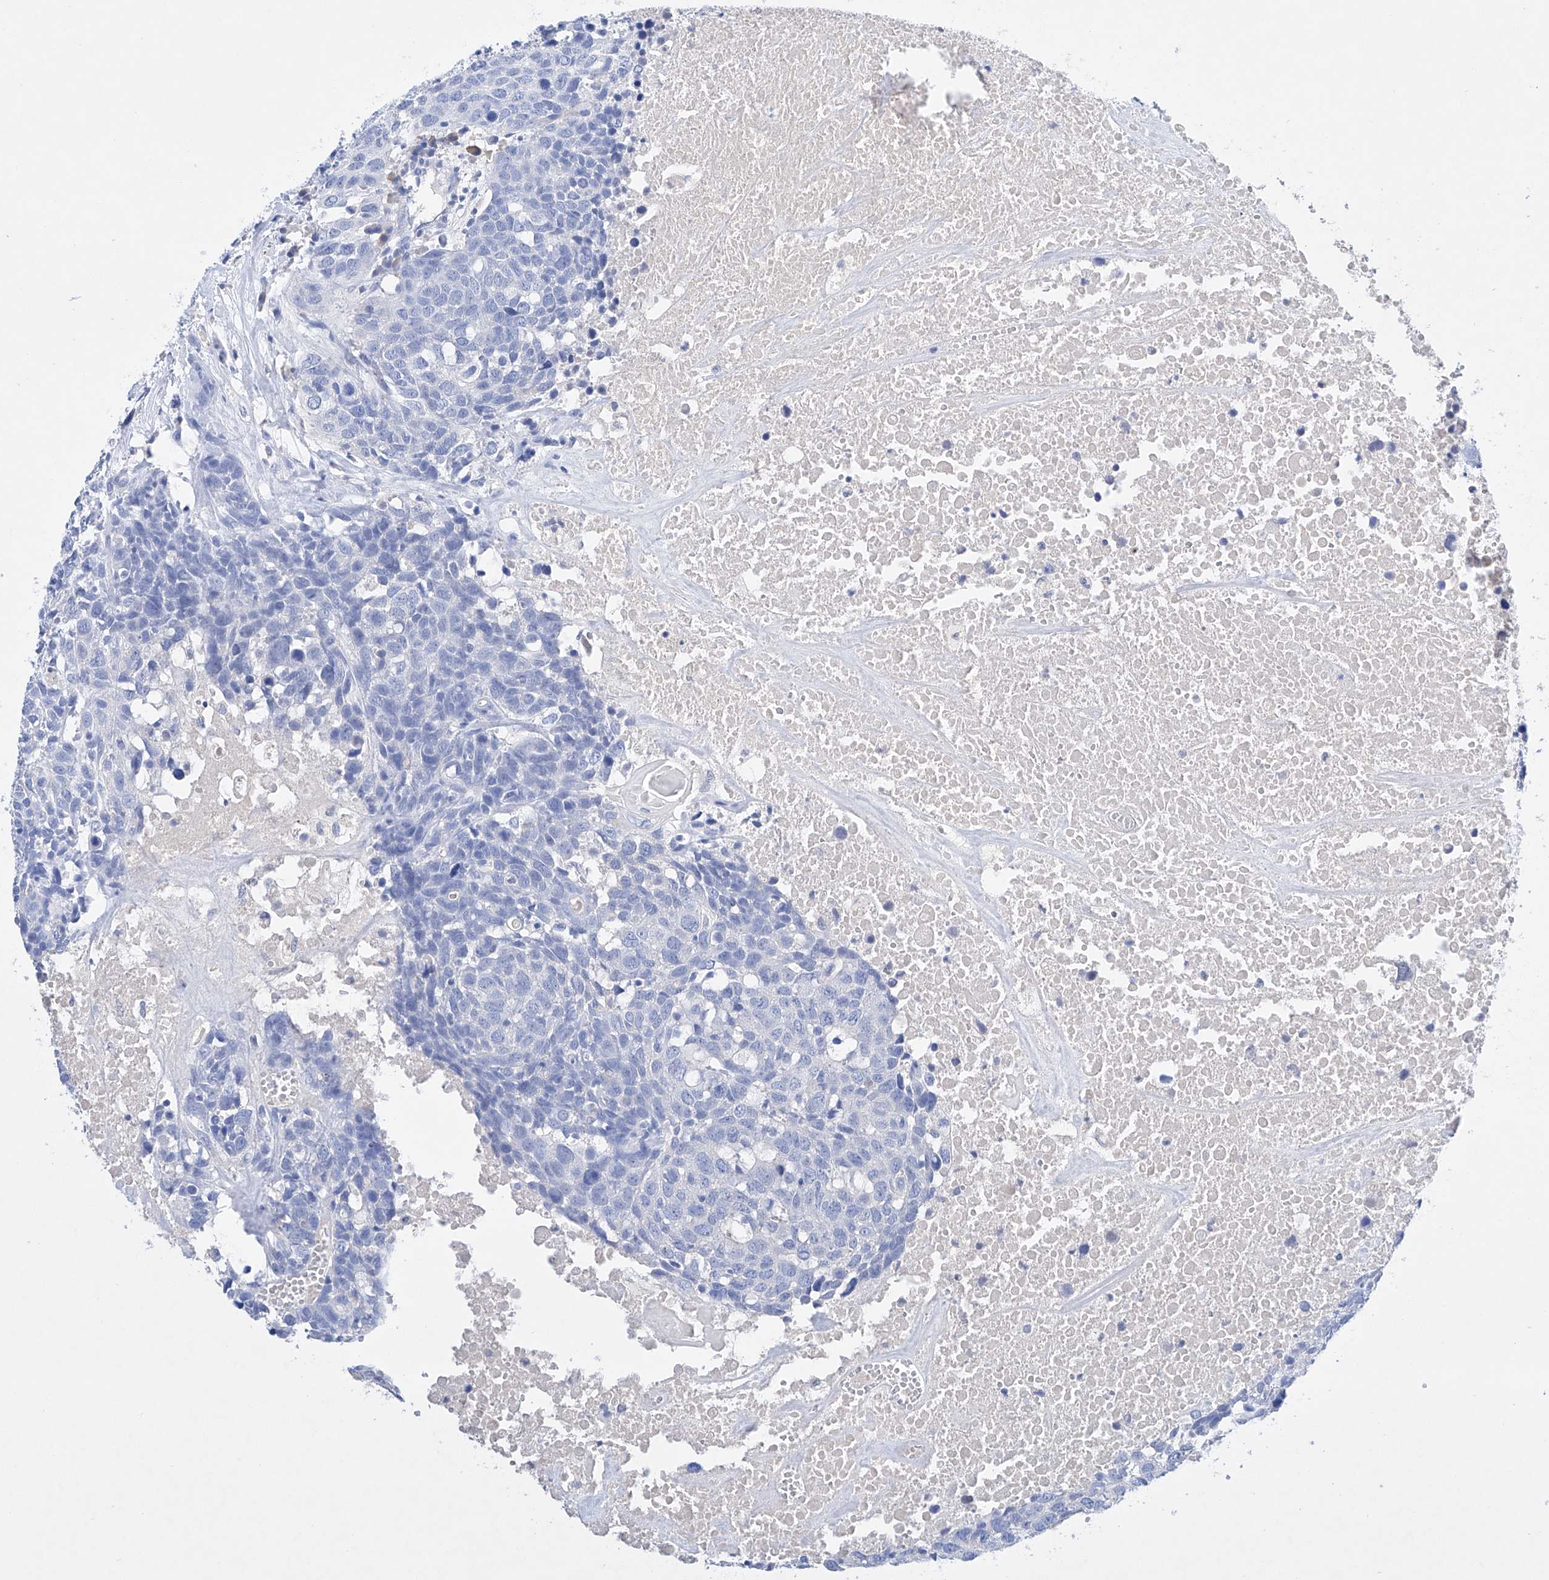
{"staining": {"intensity": "negative", "quantity": "none", "location": "none"}, "tissue": "head and neck cancer", "cell_type": "Tumor cells", "image_type": "cancer", "snomed": [{"axis": "morphology", "description": "Squamous cell carcinoma, NOS"}, {"axis": "topography", "description": "Head-Neck"}], "caption": "Immunohistochemistry histopathology image of neoplastic tissue: head and neck cancer stained with DAB displays no significant protein expression in tumor cells.", "gene": "LURAP1", "patient": {"sex": "male", "age": 66}}